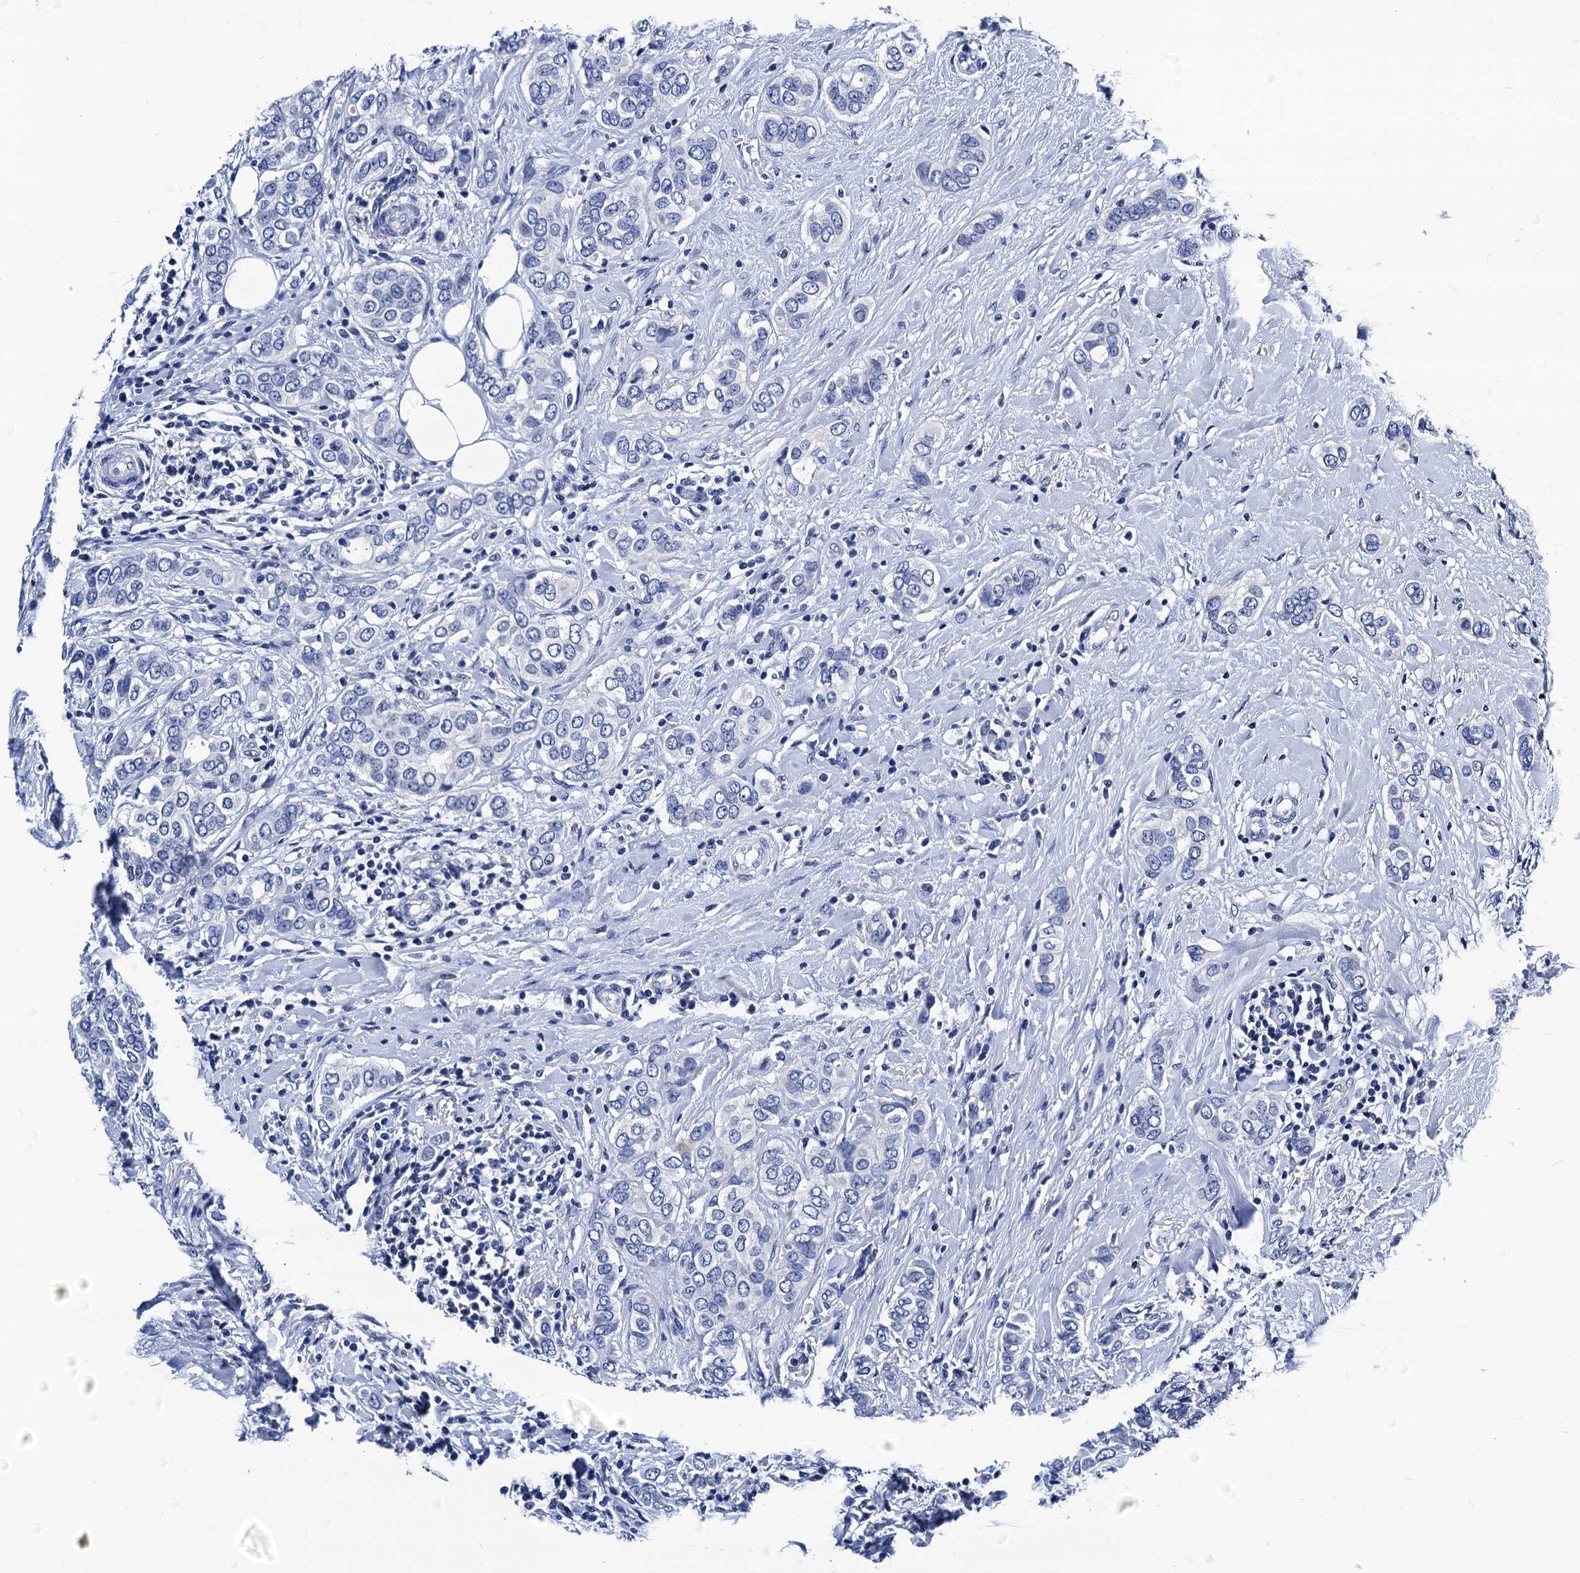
{"staining": {"intensity": "negative", "quantity": "none", "location": "none"}, "tissue": "breast cancer", "cell_type": "Tumor cells", "image_type": "cancer", "snomed": [{"axis": "morphology", "description": "Lobular carcinoma"}, {"axis": "topography", "description": "Breast"}], "caption": "Immunohistochemistry (IHC) histopathology image of human breast cancer stained for a protein (brown), which displays no positivity in tumor cells.", "gene": "LRRC30", "patient": {"sex": "female", "age": 51}}